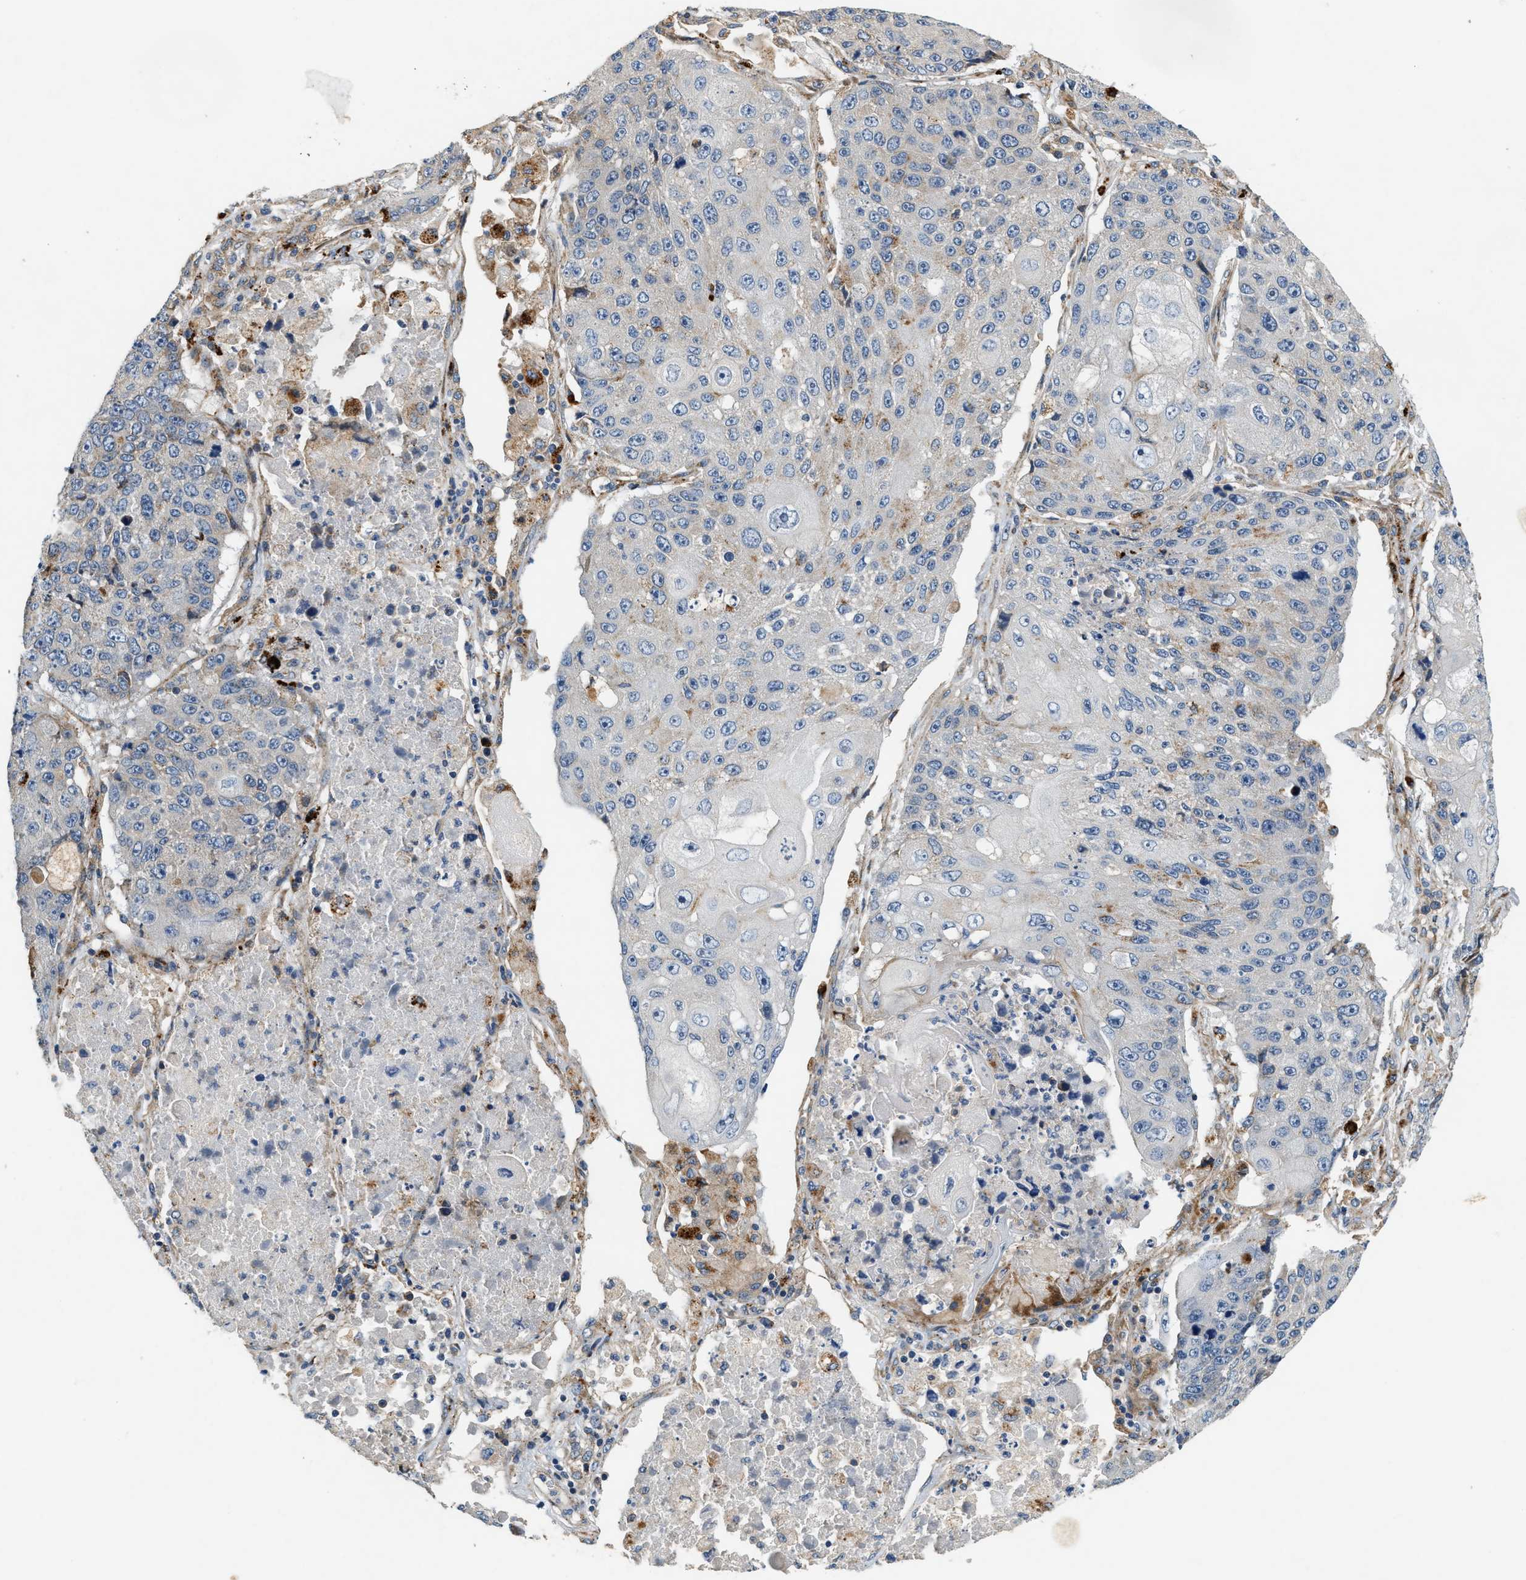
{"staining": {"intensity": "negative", "quantity": "none", "location": "none"}, "tissue": "lung cancer", "cell_type": "Tumor cells", "image_type": "cancer", "snomed": [{"axis": "morphology", "description": "Squamous cell carcinoma, NOS"}, {"axis": "topography", "description": "Lung"}], "caption": "This is an immunohistochemistry (IHC) micrograph of human lung squamous cell carcinoma. There is no expression in tumor cells.", "gene": "DUSP10", "patient": {"sex": "male", "age": 61}}